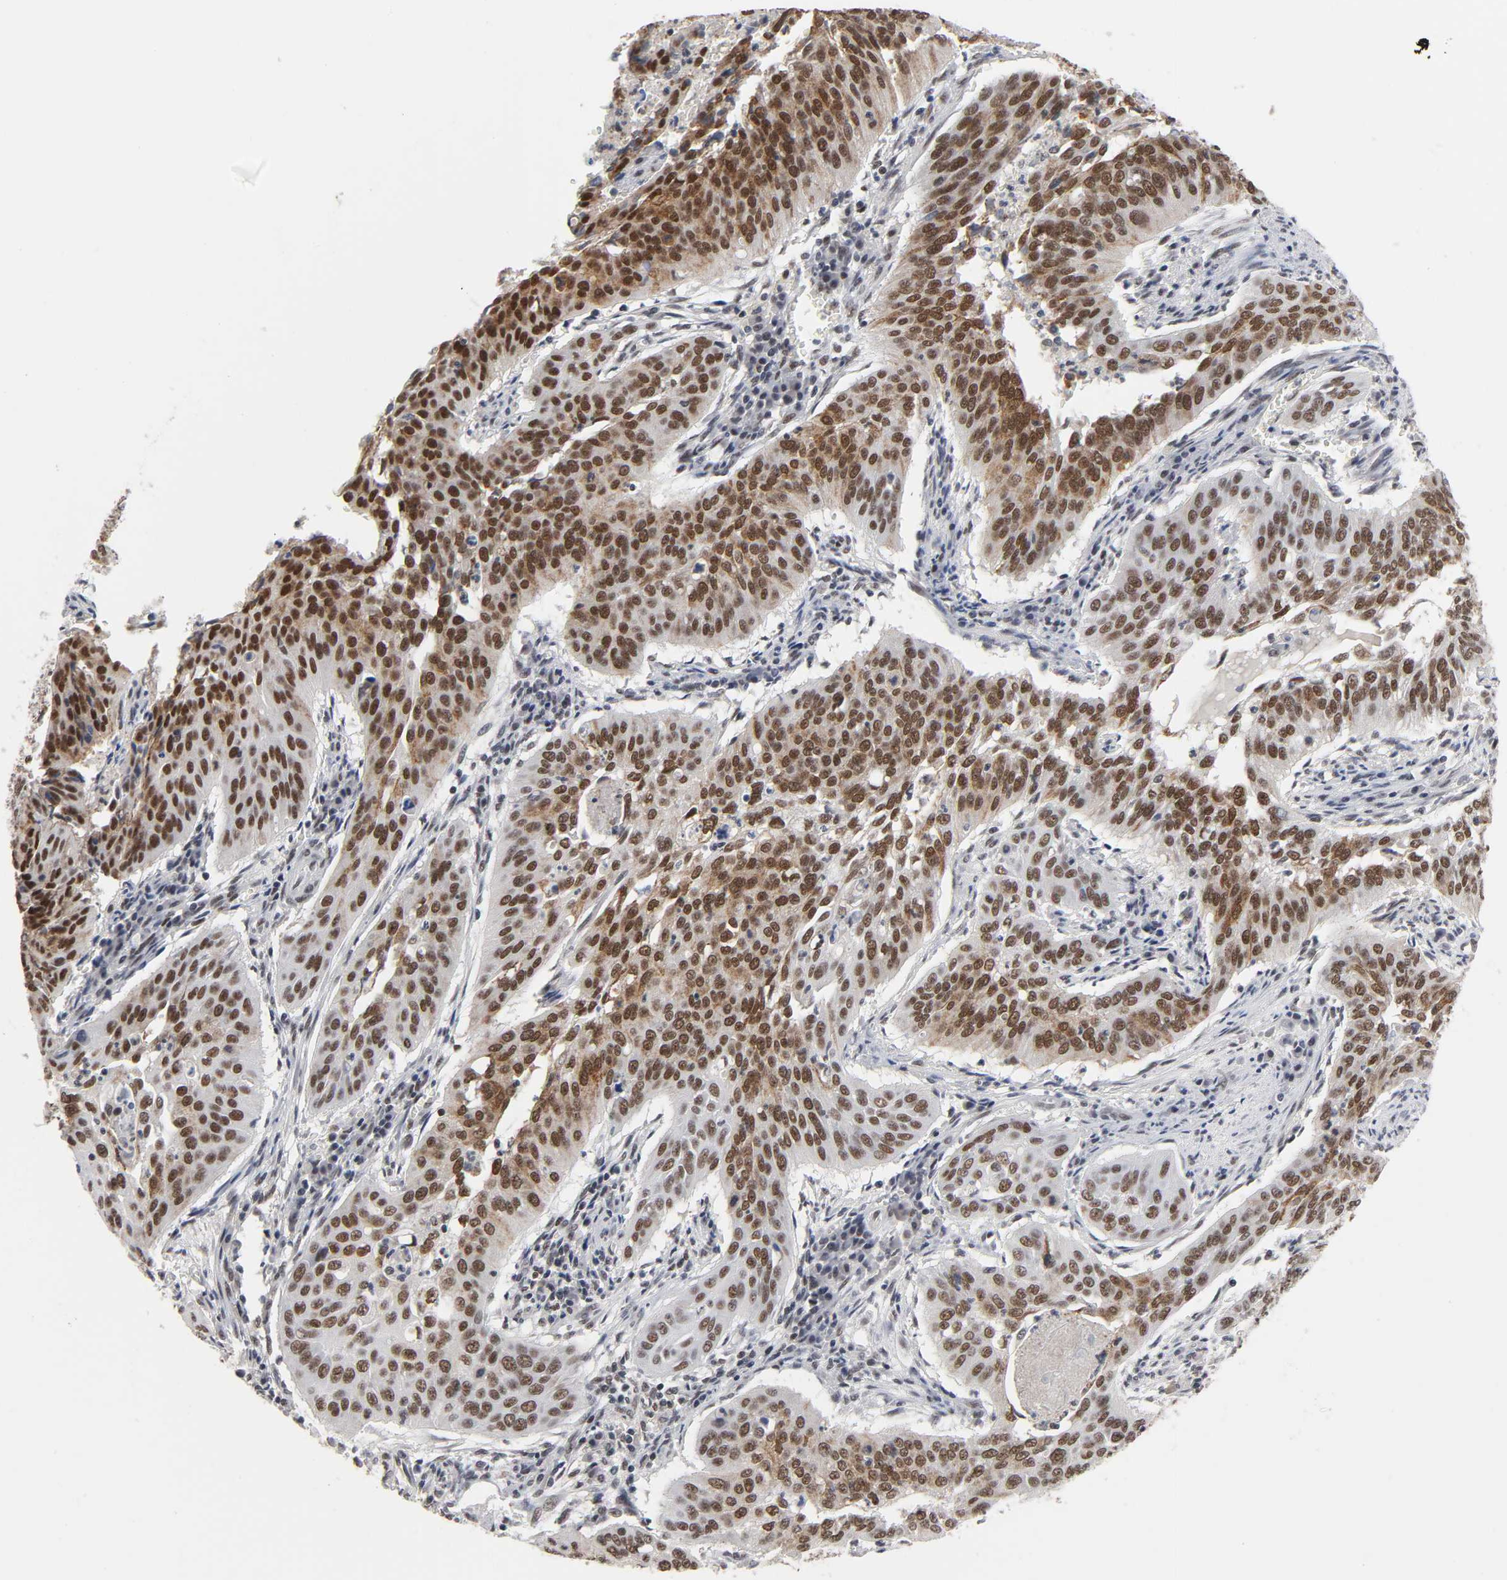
{"staining": {"intensity": "moderate", "quantity": ">75%", "location": "nuclear"}, "tissue": "cervical cancer", "cell_type": "Tumor cells", "image_type": "cancer", "snomed": [{"axis": "morphology", "description": "Squamous cell carcinoma, NOS"}, {"axis": "topography", "description": "Cervix"}], "caption": "Brown immunohistochemical staining in squamous cell carcinoma (cervical) reveals moderate nuclear positivity in about >75% of tumor cells.", "gene": "TRIM33", "patient": {"sex": "female", "age": 39}}